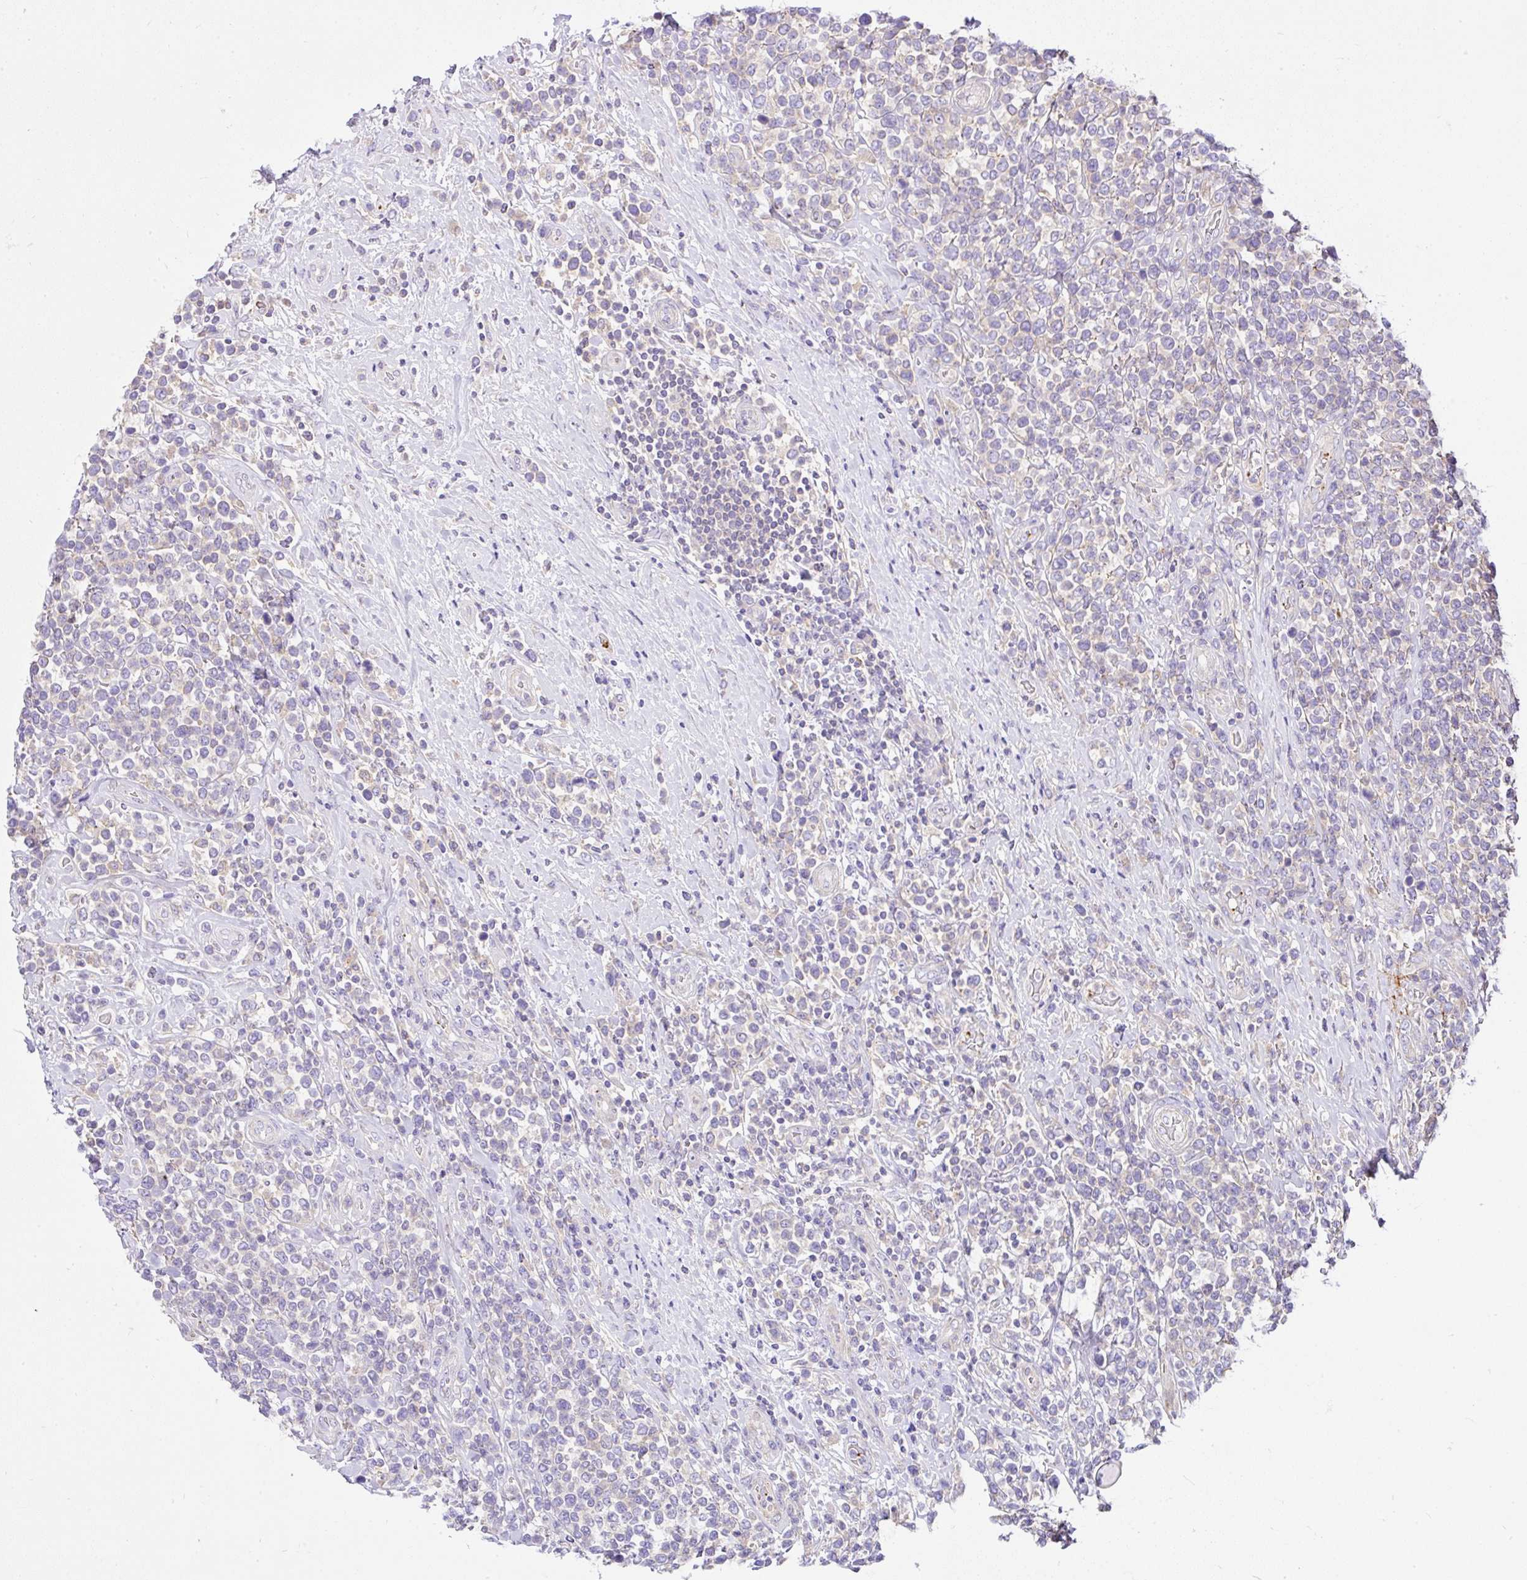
{"staining": {"intensity": "negative", "quantity": "none", "location": "none"}, "tissue": "lymphoma", "cell_type": "Tumor cells", "image_type": "cancer", "snomed": [{"axis": "morphology", "description": "Malignant lymphoma, non-Hodgkin's type, High grade"}, {"axis": "topography", "description": "Soft tissue"}], "caption": "Protein analysis of high-grade malignant lymphoma, non-Hodgkin's type shows no significant expression in tumor cells.", "gene": "CCDC142", "patient": {"sex": "female", "age": 56}}